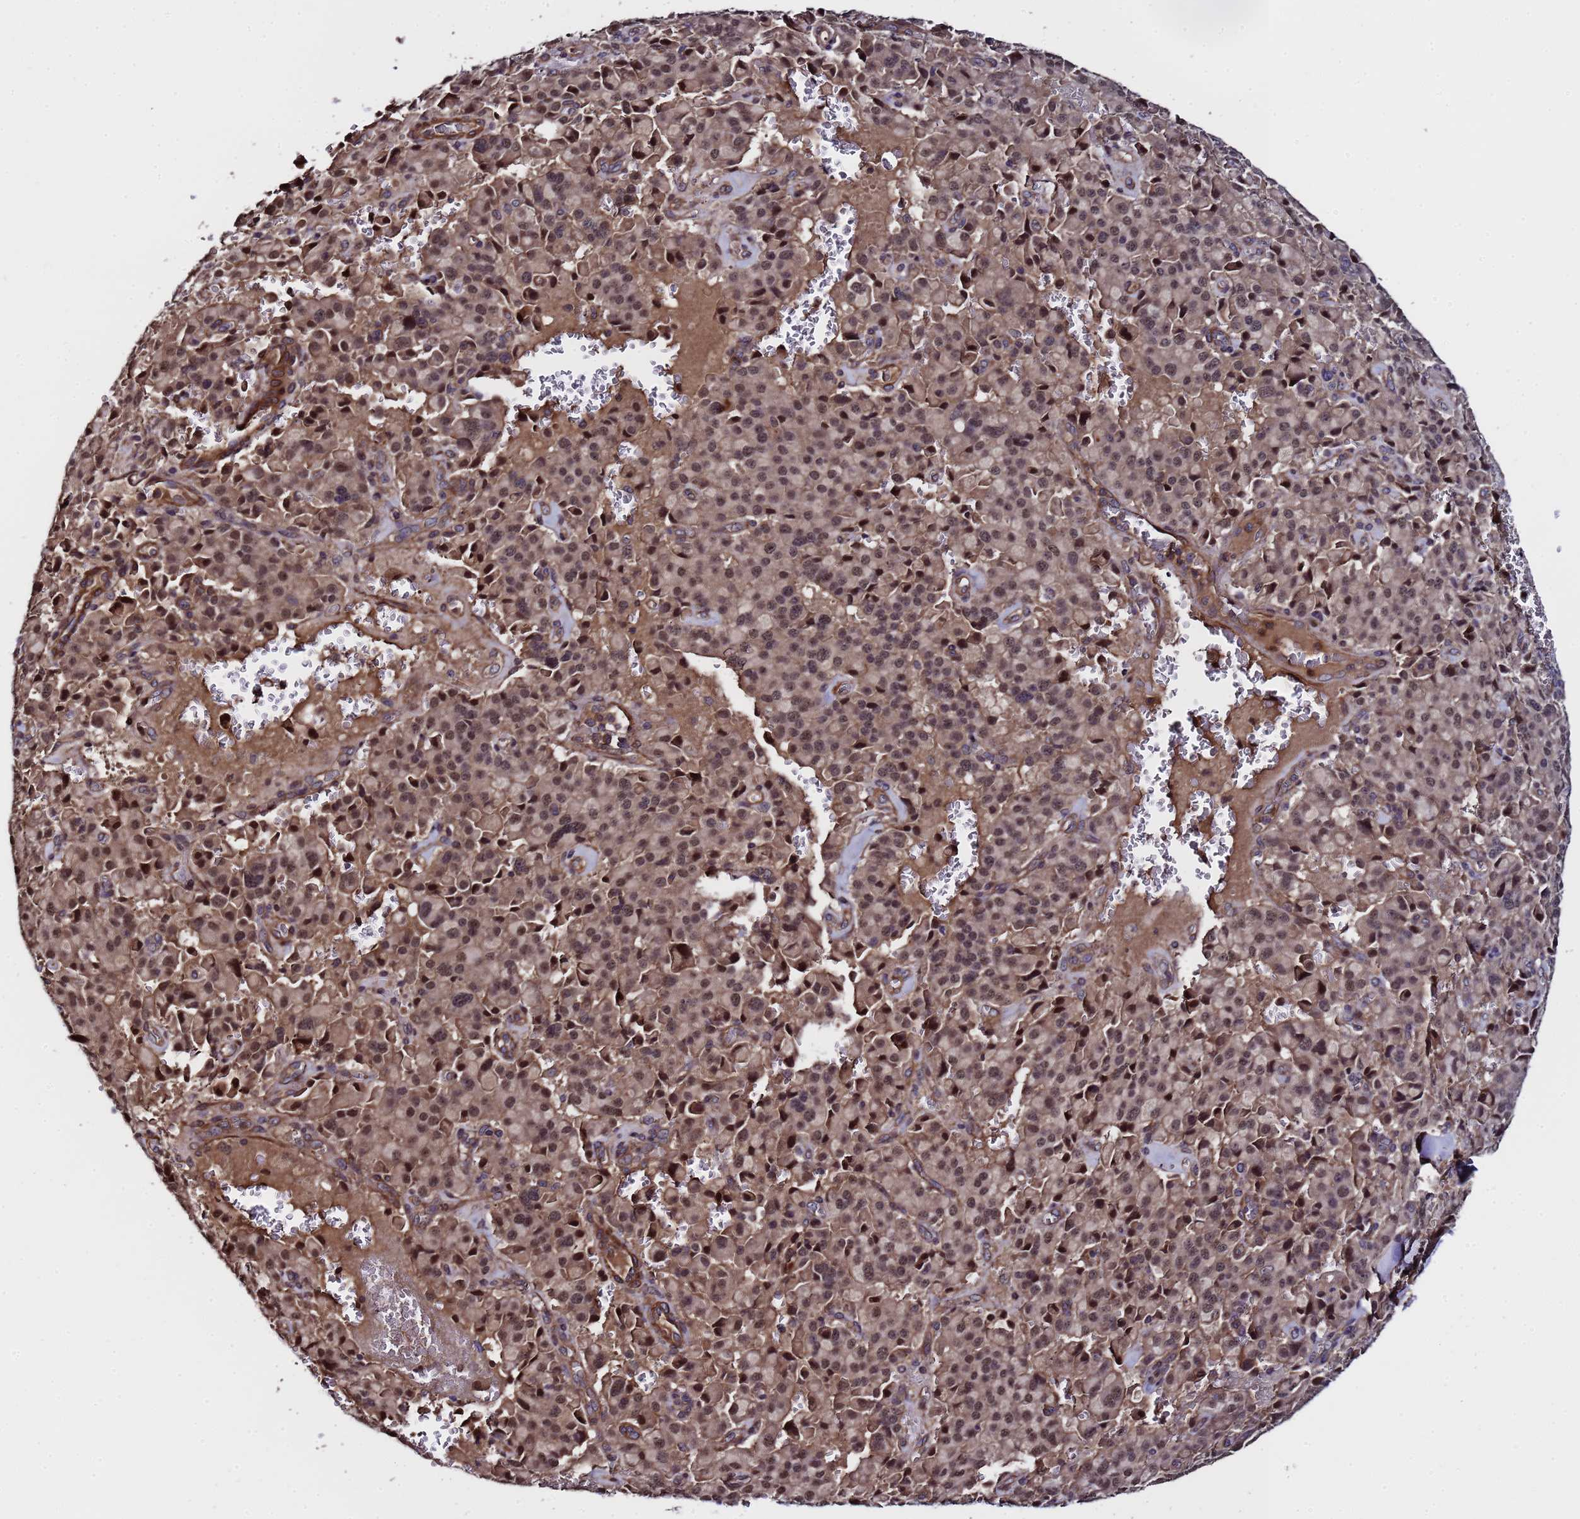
{"staining": {"intensity": "moderate", "quantity": ">75%", "location": "cytoplasmic/membranous,nuclear"}, "tissue": "pancreatic cancer", "cell_type": "Tumor cells", "image_type": "cancer", "snomed": [{"axis": "morphology", "description": "Adenocarcinoma, NOS"}, {"axis": "topography", "description": "Pancreas"}], "caption": "Brown immunohistochemical staining in human adenocarcinoma (pancreatic) reveals moderate cytoplasmic/membranous and nuclear expression in about >75% of tumor cells. The staining was performed using DAB, with brown indicating positive protein expression. Nuclei are stained blue with hematoxylin.", "gene": "GSTCD", "patient": {"sex": "male", "age": 65}}